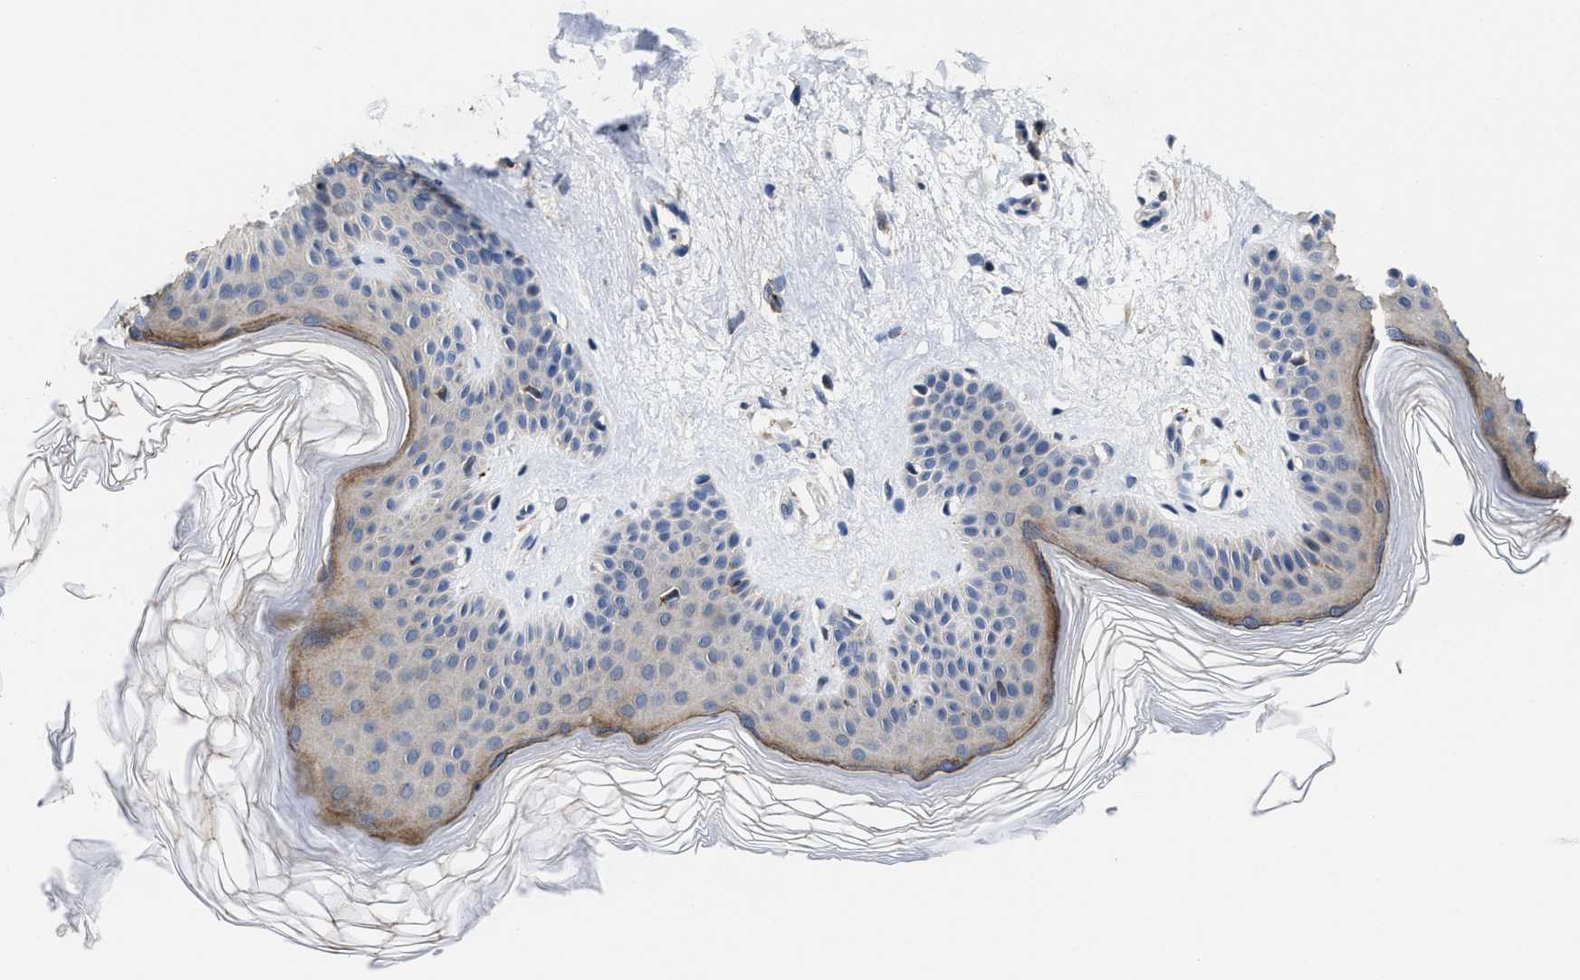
{"staining": {"intensity": "negative", "quantity": "none", "location": "none"}, "tissue": "skin", "cell_type": "Fibroblasts", "image_type": "normal", "snomed": [{"axis": "morphology", "description": "Normal tissue, NOS"}, {"axis": "morphology", "description": "Malignant melanoma, Metastatic site"}, {"axis": "topography", "description": "Skin"}], "caption": "Skin stained for a protein using IHC reveals no positivity fibroblasts.", "gene": "ZFAT", "patient": {"sex": "male", "age": 41}}